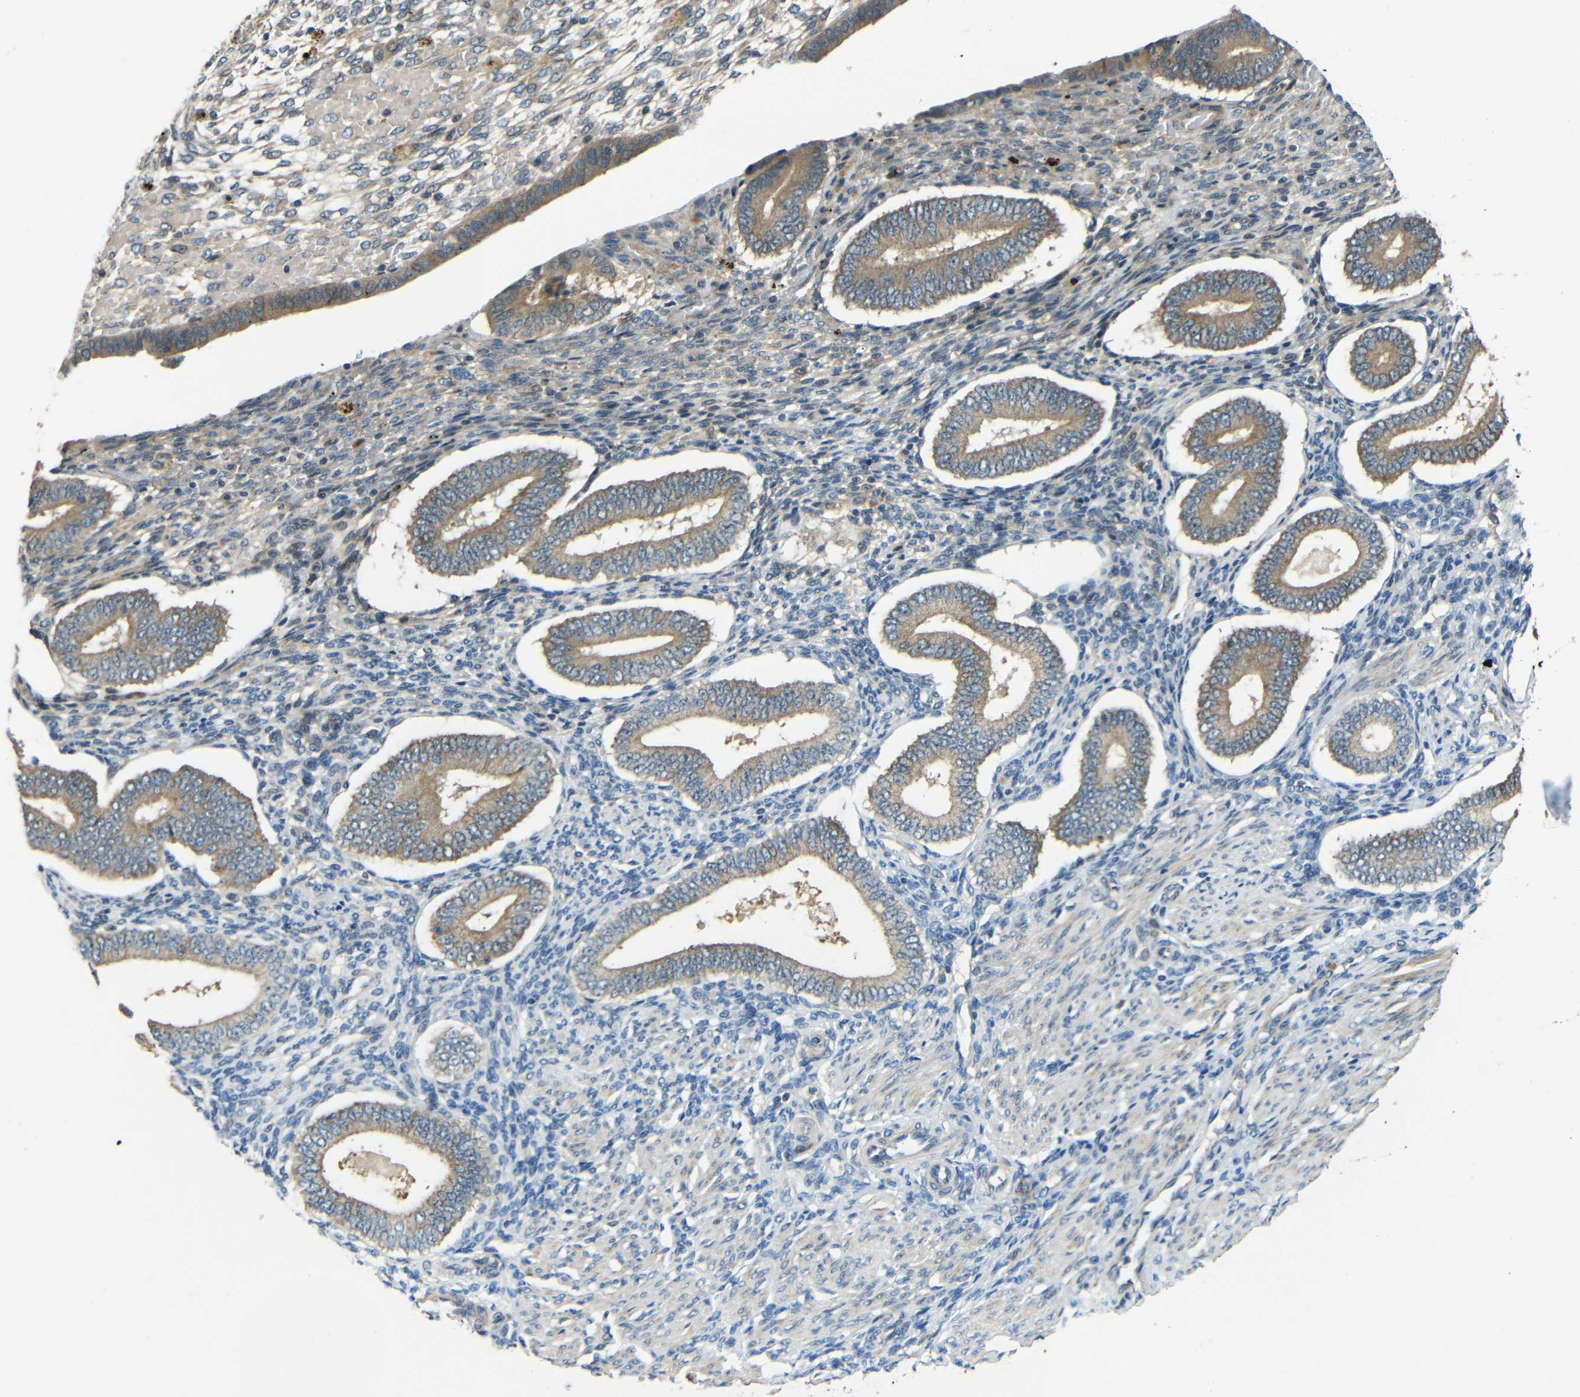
{"staining": {"intensity": "weak", "quantity": "<25%", "location": "cytoplasmic/membranous"}, "tissue": "endometrium", "cell_type": "Cells in endometrial stroma", "image_type": "normal", "snomed": [{"axis": "morphology", "description": "Normal tissue, NOS"}, {"axis": "topography", "description": "Endometrium"}], "caption": "The histopathology image demonstrates no staining of cells in endometrial stroma in normal endometrium. Brightfield microscopy of immunohistochemistry (IHC) stained with DAB (brown) and hematoxylin (blue), captured at high magnification.", "gene": "FNDC3A", "patient": {"sex": "female", "age": 42}}